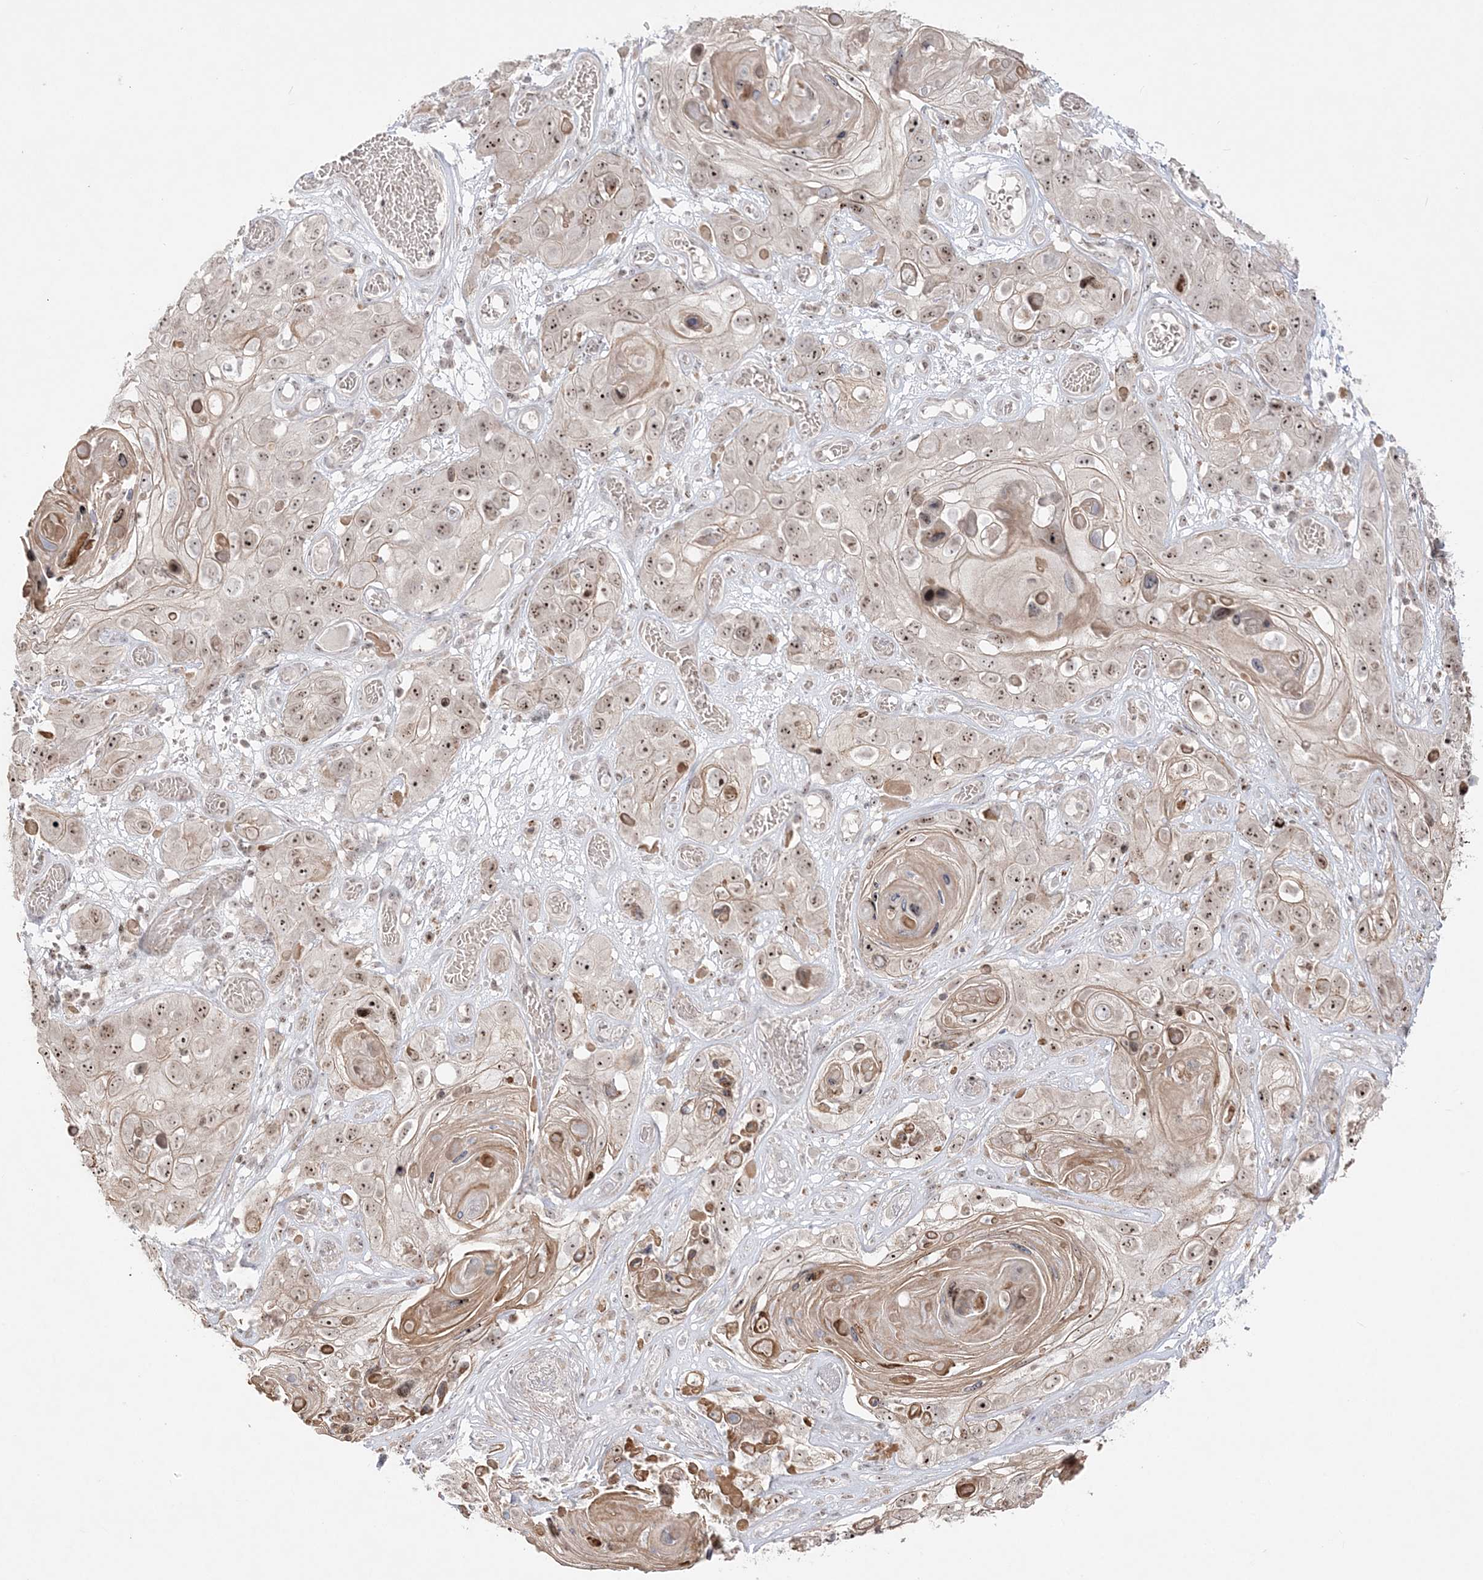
{"staining": {"intensity": "moderate", "quantity": ">75%", "location": "cytoplasmic/membranous,nuclear"}, "tissue": "skin cancer", "cell_type": "Tumor cells", "image_type": "cancer", "snomed": [{"axis": "morphology", "description": "Squamous cell carcinoma, NOS"}, {"axis": "topography", "description": "Skin"}], "caption": "Skin squamous cell carcinoma was stained to show a protein in brown. There is medium levels of moderate cytoplasmic/membranous and nuclear positivity in about >75% of tumor cells.", "gene": "SH3BP4", "patient": {"sex": "male", "age": 55}}